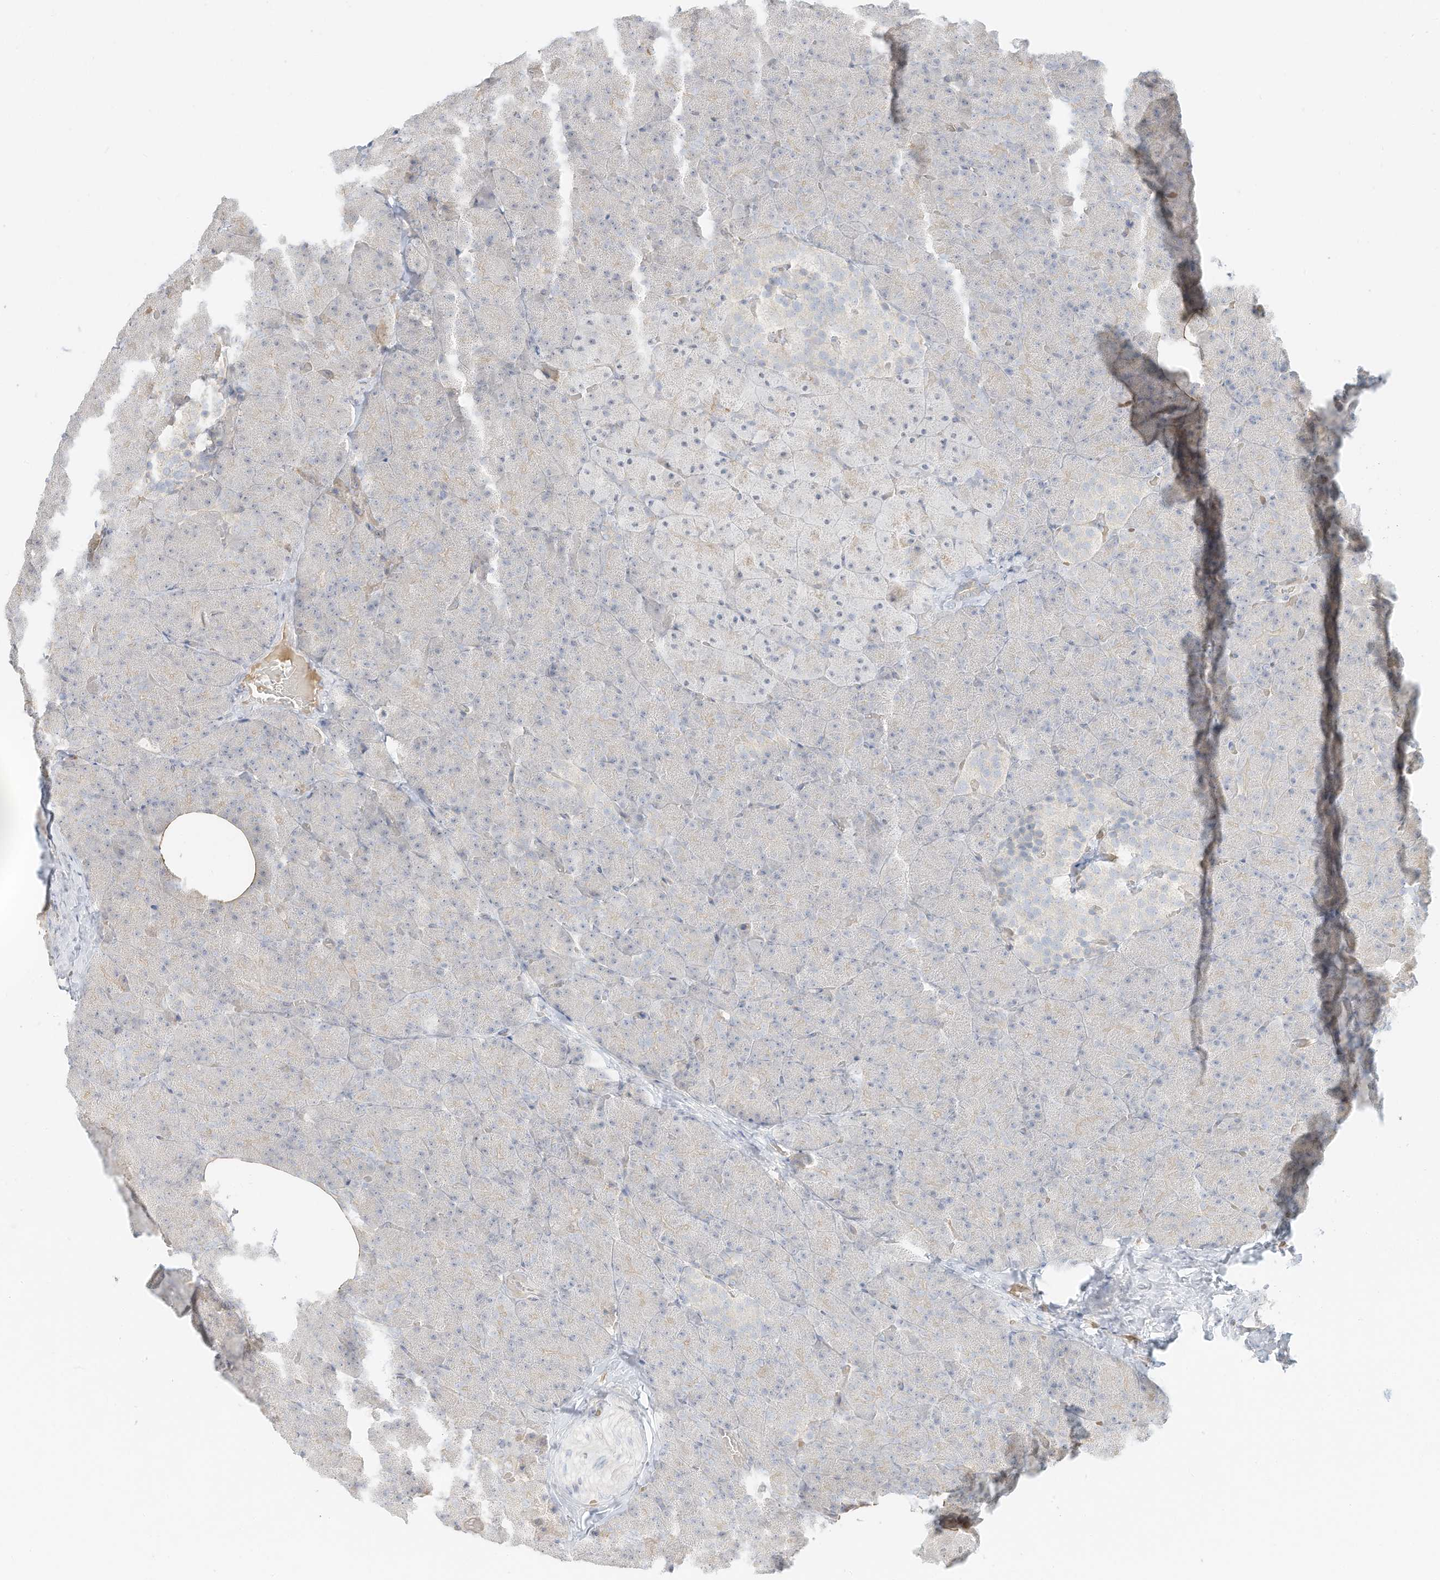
{"staining": {"intensity": "weak", "quantity": "<25%", "location": "cytoplasmic/membranous"}, "tissue": "pancreas", "cell_type": "Exocrine glandular cells", "image_type": "normal", "snomed": [{"axis": "morphology", "description": "Normal tissue, NOS"}, {"axis": "morphology", "description": "Carcinoid, malignant, NOS"}, {"axis": "topography", "description": "Pancreas"}], "caption": "IHC micrograph of normal pancreas: pancreas stained with DAB shows no significant protein expression in exocrine glandular cells.", "gene": "OFD1", "patient": {"sex": "female", "age": 35}}